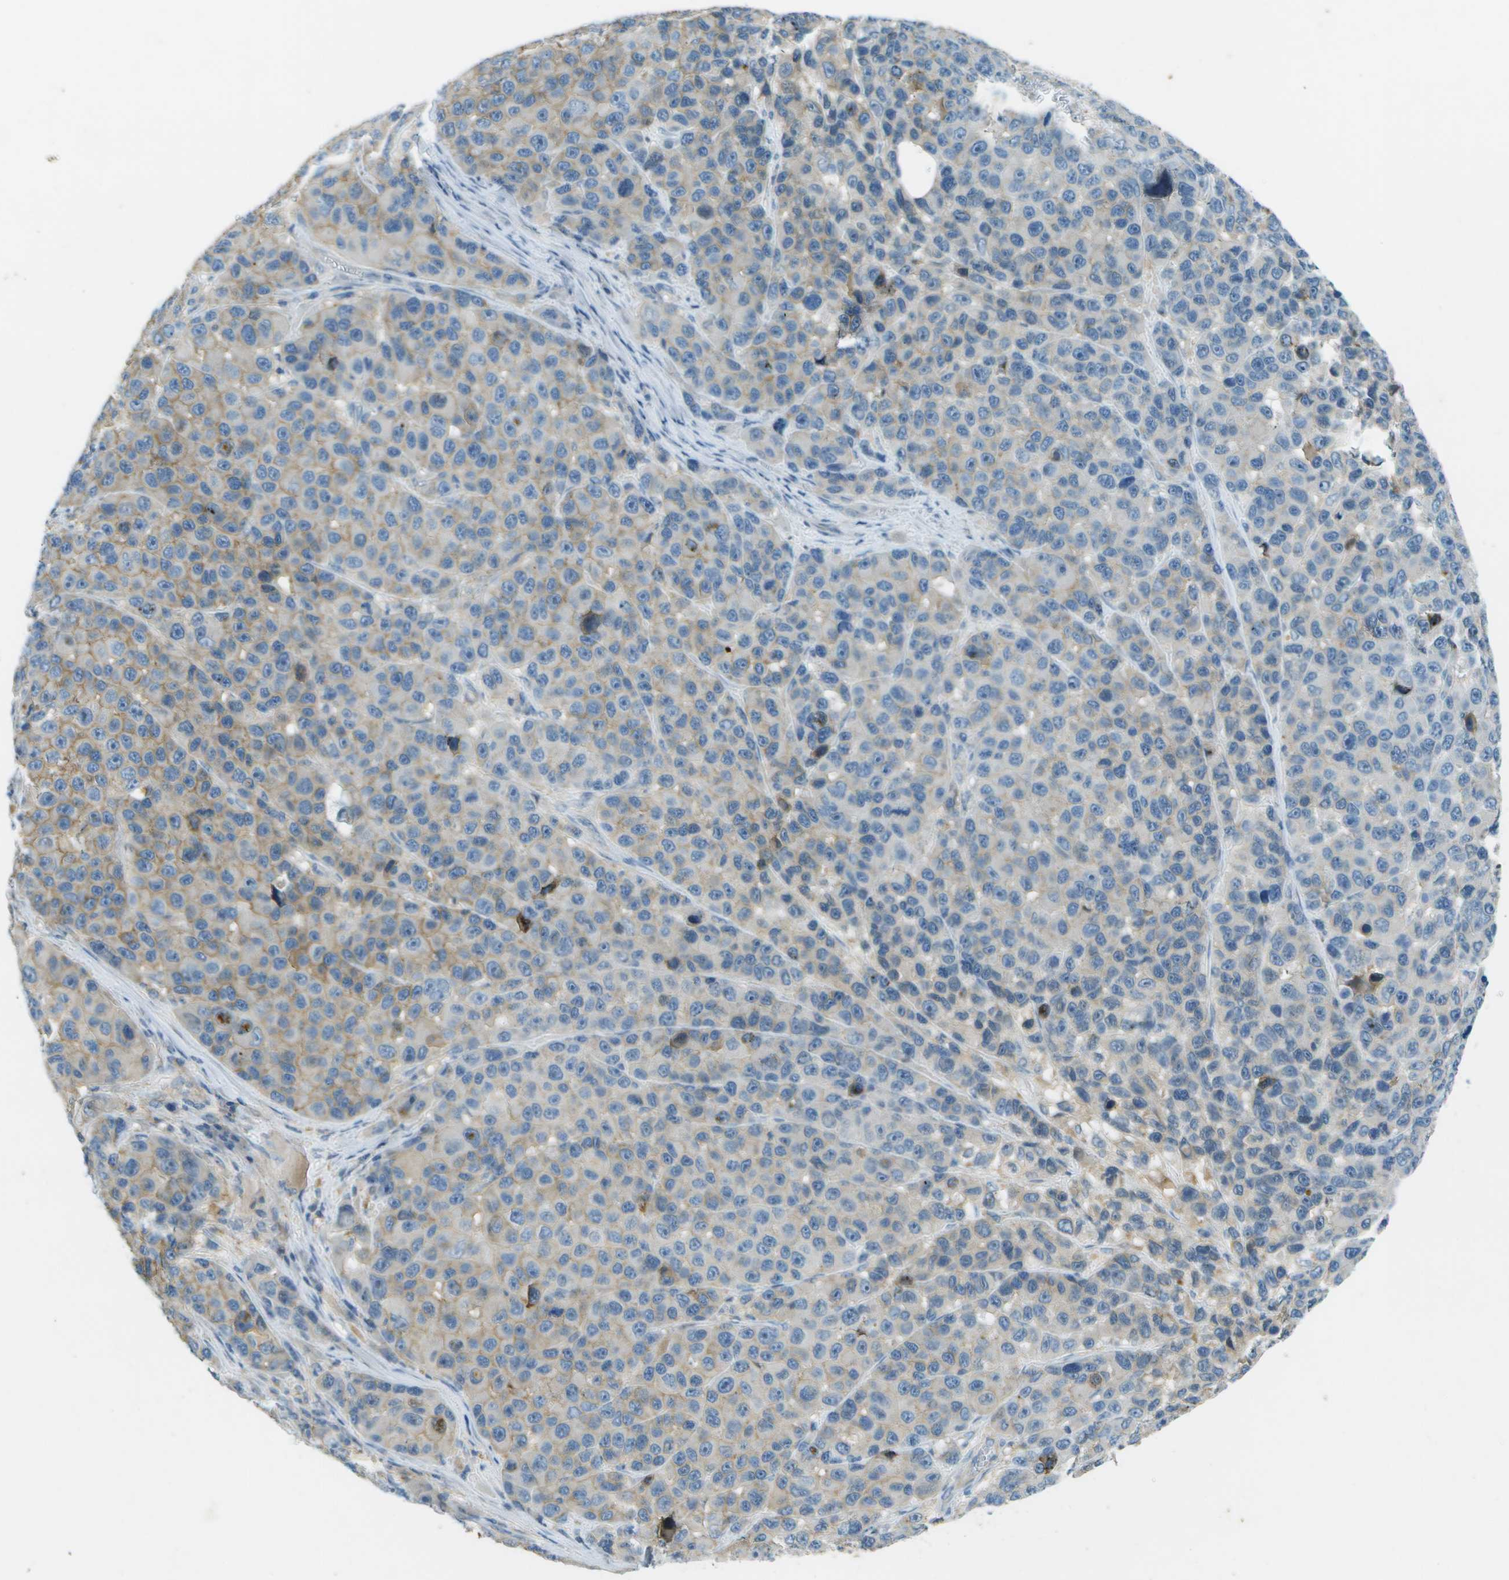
{"staining": {"intensity": "moderate", "quantity": "<25%", "location": "cytoplasmic/membranous"}, "tissue": "melanoma", "cell_type": "Tumor cells", "image_type": "cancer", "snomed": [{"axis": "morphology", "description": "Malignant melanoma, NOS"}, {"axis": "topography", "description": "Skin"}], "caption": "There is low levels of moderate cytoplasmic/membranous positivity in tumor cells of malignant melanoma, as demonstrated by immunohistochemical staining (brown color).", "gene": "LRRC66", "patient": {"sex": "male", "age": 53}}